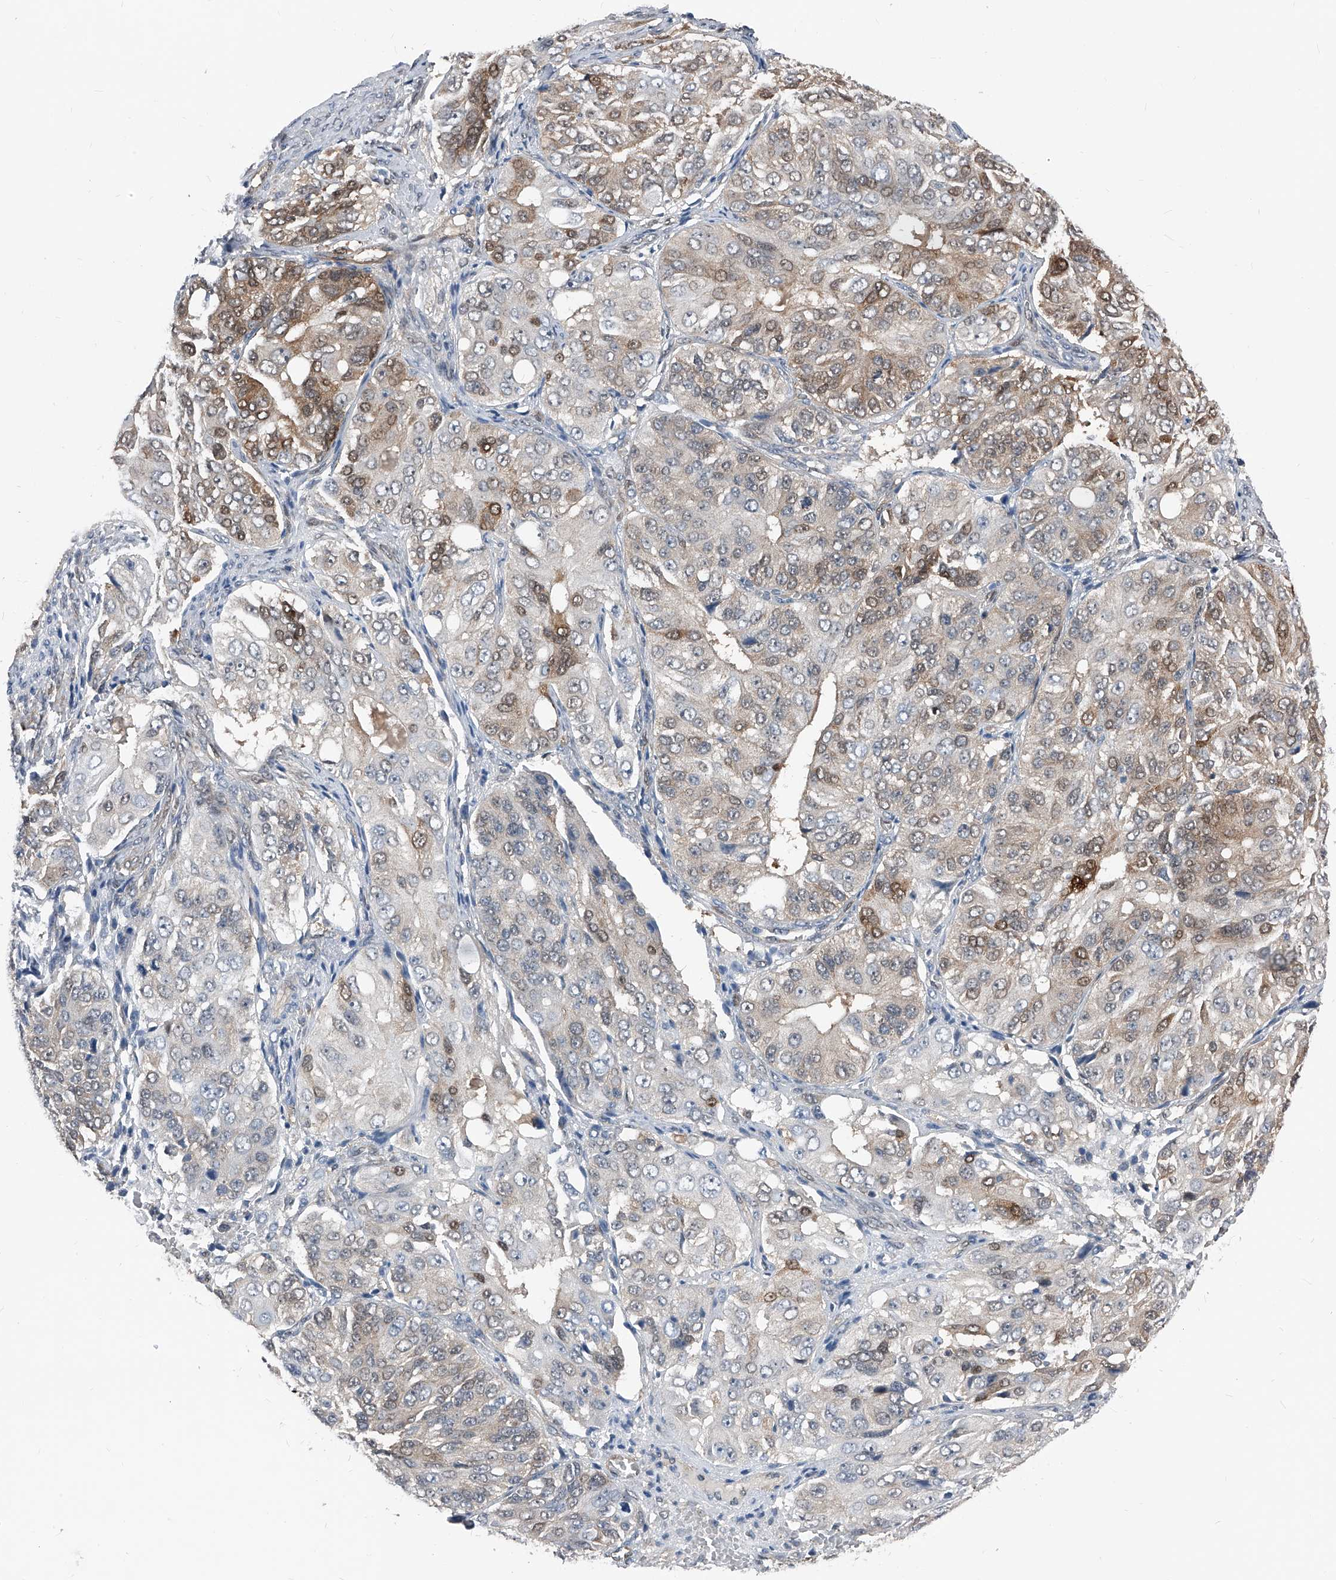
{"staining": {"intensity": "moderate", "quantity": "25%-75%", "location": "cytoplasmic/membranous,nuclear"}, "tissue": "ovarian cancer", "cell_type": "Tumor cells", "image_type": "cancer", "snomed": [{"axis": "morphology", "description": "Carcinoma, endometroid"}, {"axis": "topography", "description": "Ovary"}], "caption": "Approximately 25%-75% of tumor cells in human ovarian endometroid carcinoma demonstrate moderate cytoplasmic/membranous and nuclear protein positivity as visualized by brown immunohistochemical staining.", "gene": "MAP2K6", "patient": {"sex": "female", "age": 51}}